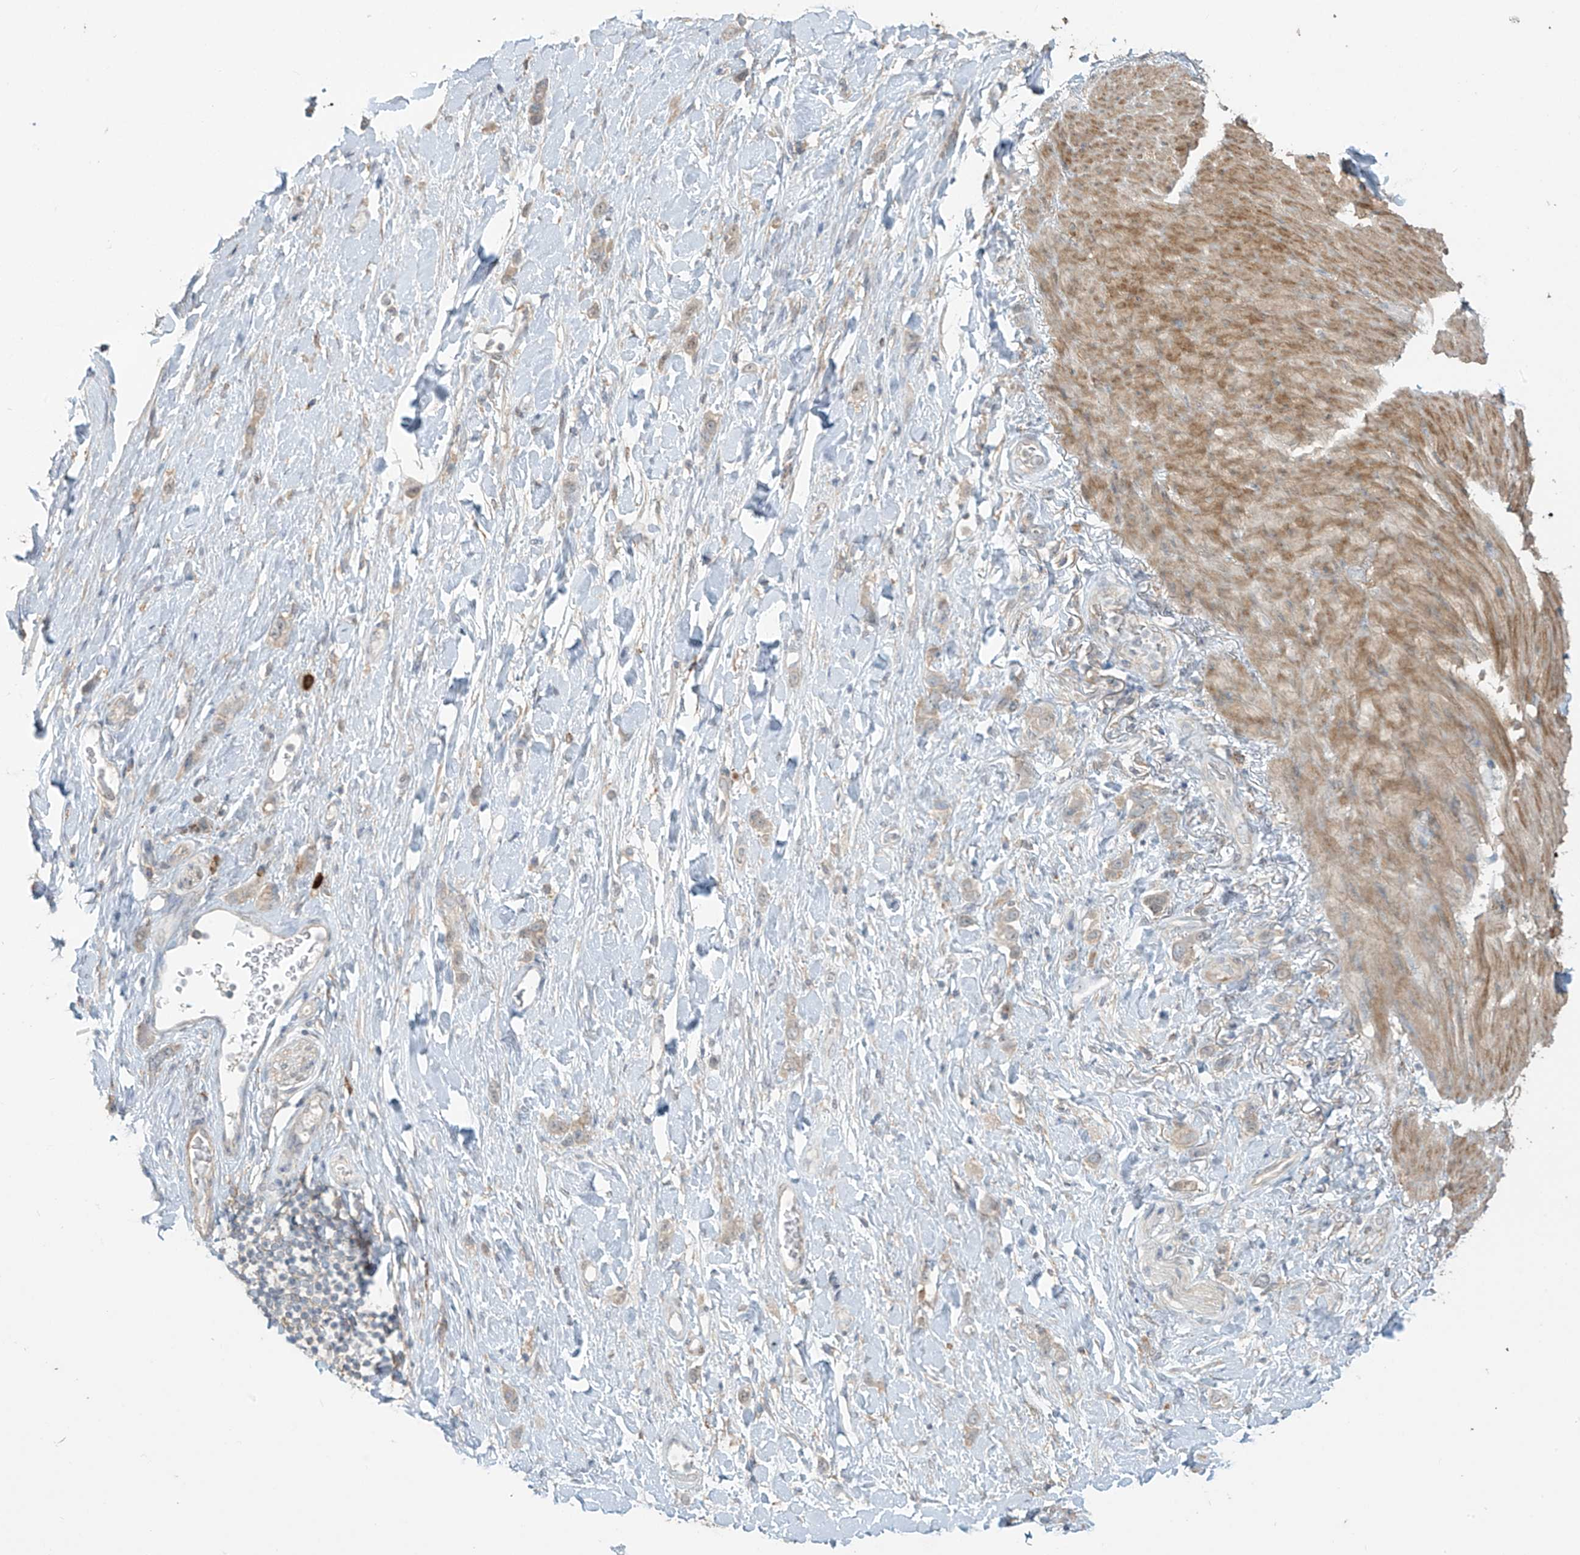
{"staining": {"intensity": "weak", "quantity": "25%-75%", "location": "cytoplasmic/membranous"}, "tissue": "stomach cancer", "cell_type": "Tumor cells", "image_type": "cancer", "snomed": [{"axis": "morphology", "description": "Adenocarcinoma, NOS"}, {"axis": "topography", "description": "Stomach"}], "caption": "Stomach cancer (adenocarcinoma) tissue exhibits weak cytoplasmic/membranous staining in approximately 25%-75% of tumor cells, visualized by immunohistochemistry. The staining was performed using DAB (3,3'-diaminobenzidine), with brown indicating positive protein expression. Nuclei are stained blue with hematoxylin.", "gene": "TAGAP", "patient": {"sex": "female", "age": 65}}